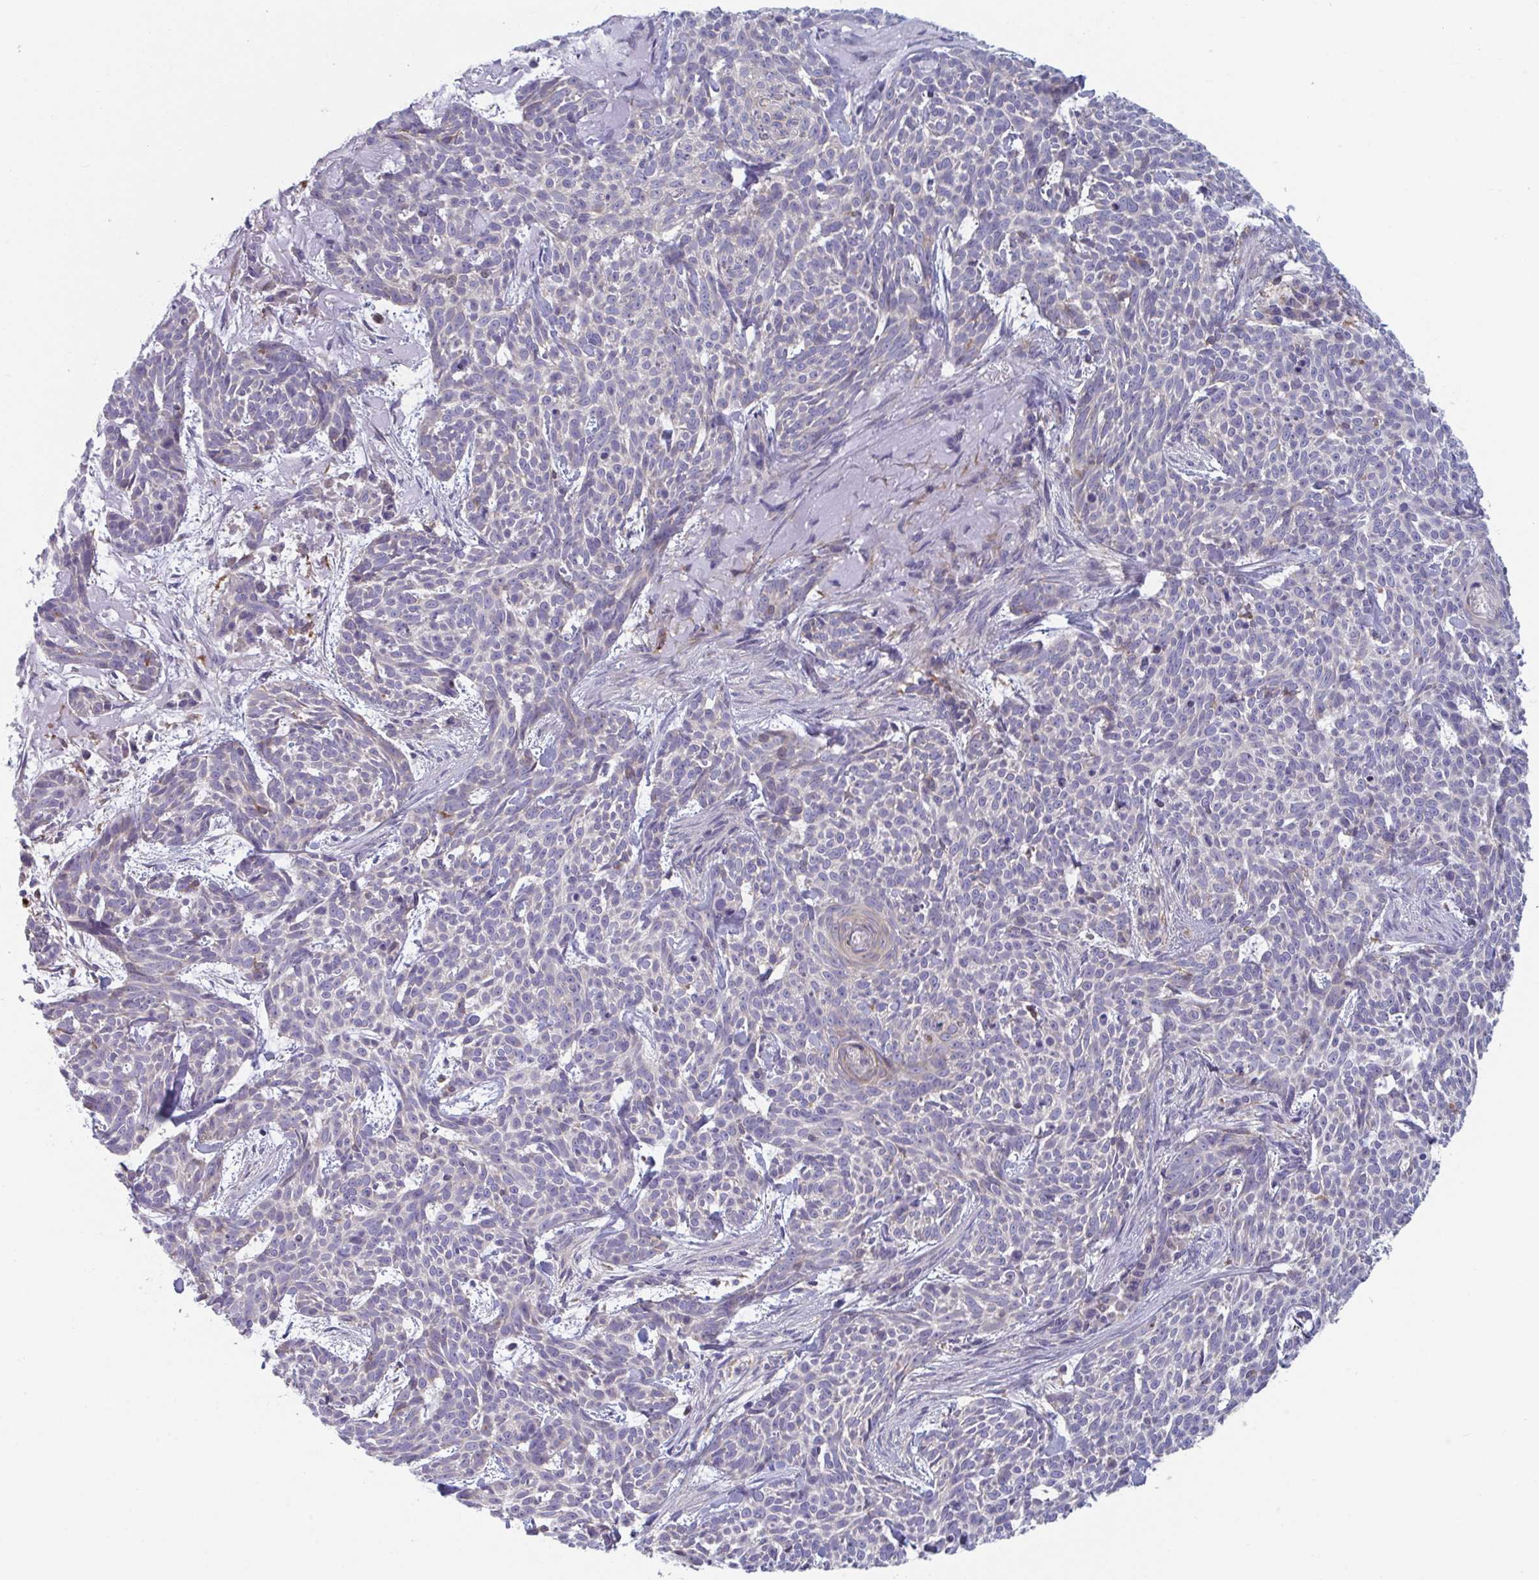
{"staining": {"intensity": "negative", "quantity": "none", "location": "none"}, "tissue": "skin cancer", "cell_type": "Tumor cells", "image_type": "cancer", "snomed": [{"axis": "morphology", "description": "Basal cell carcinoma"}, {"axis": "topography", "description": "Skin"}], "caption": "This is an immunohistochemistry (IHC) histopathology image of basal cell carcinoma (skin). There is no staining in tumor cells.", "gene": "NIPSNAP1", "patient": {"sex": "female", "age": 93}}